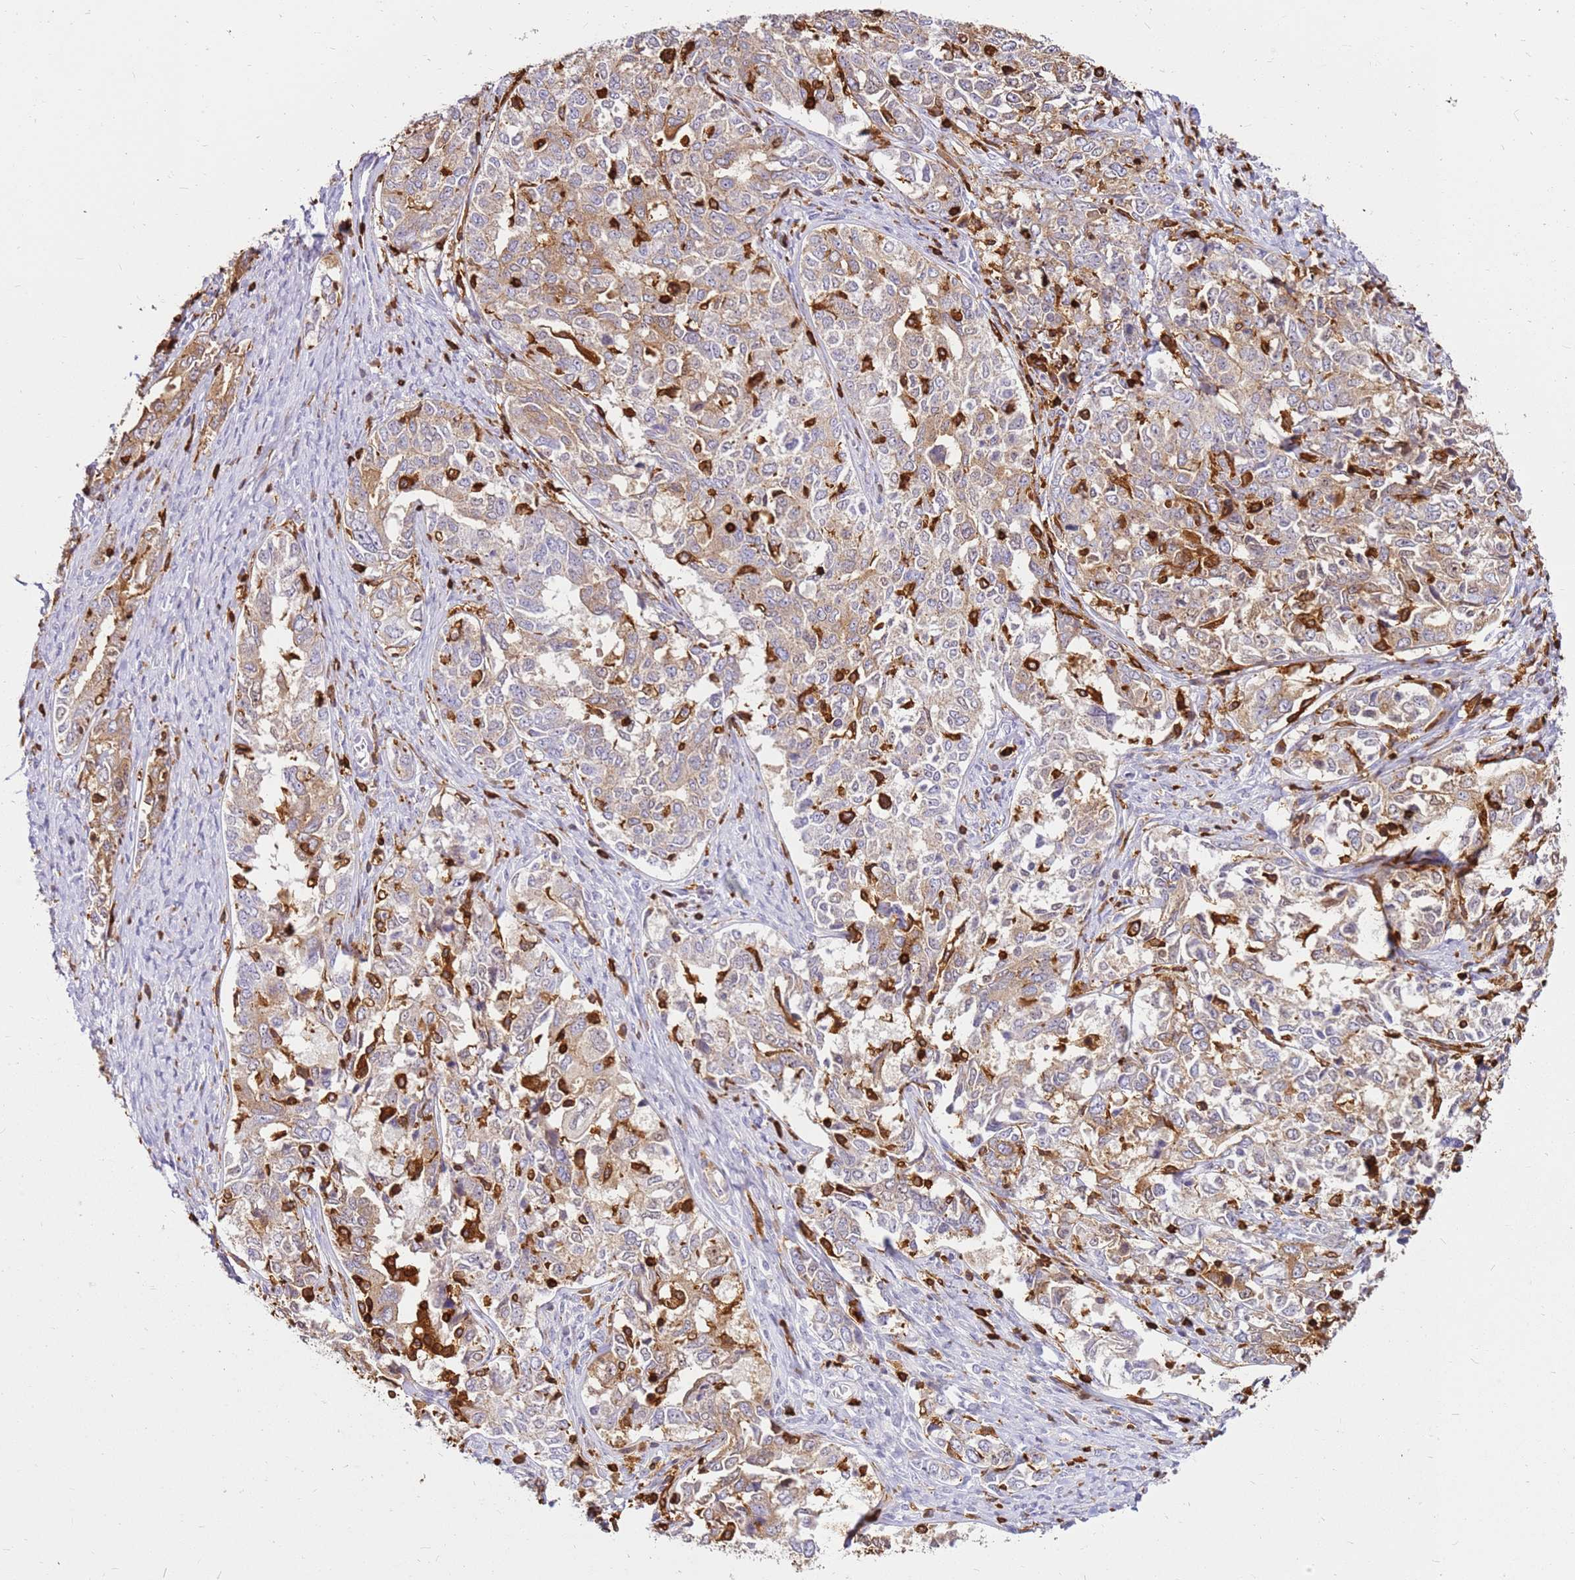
{"staining": {"intensity": "moderate", "quantity": ">75%", "location": "cytoplasmic/membranous"}, "tissue": "ovarian cancer", "cell_type": "Tumor cells", "image_type": "cancer", "snomed": [{"axis": "morphology", "description": "Carcinoma, endometroid"}, {"axis": "topography", "description": "Ovary"}], "caption": "This is an image of immunohistochemistry staining of endometroid carcinoma (ovarian), which shows moderate positivity in the cytoplasmic/membranous of tumor cells.", "gene": "CORO1A", "patient": {"sex": "female", "age": 62}}